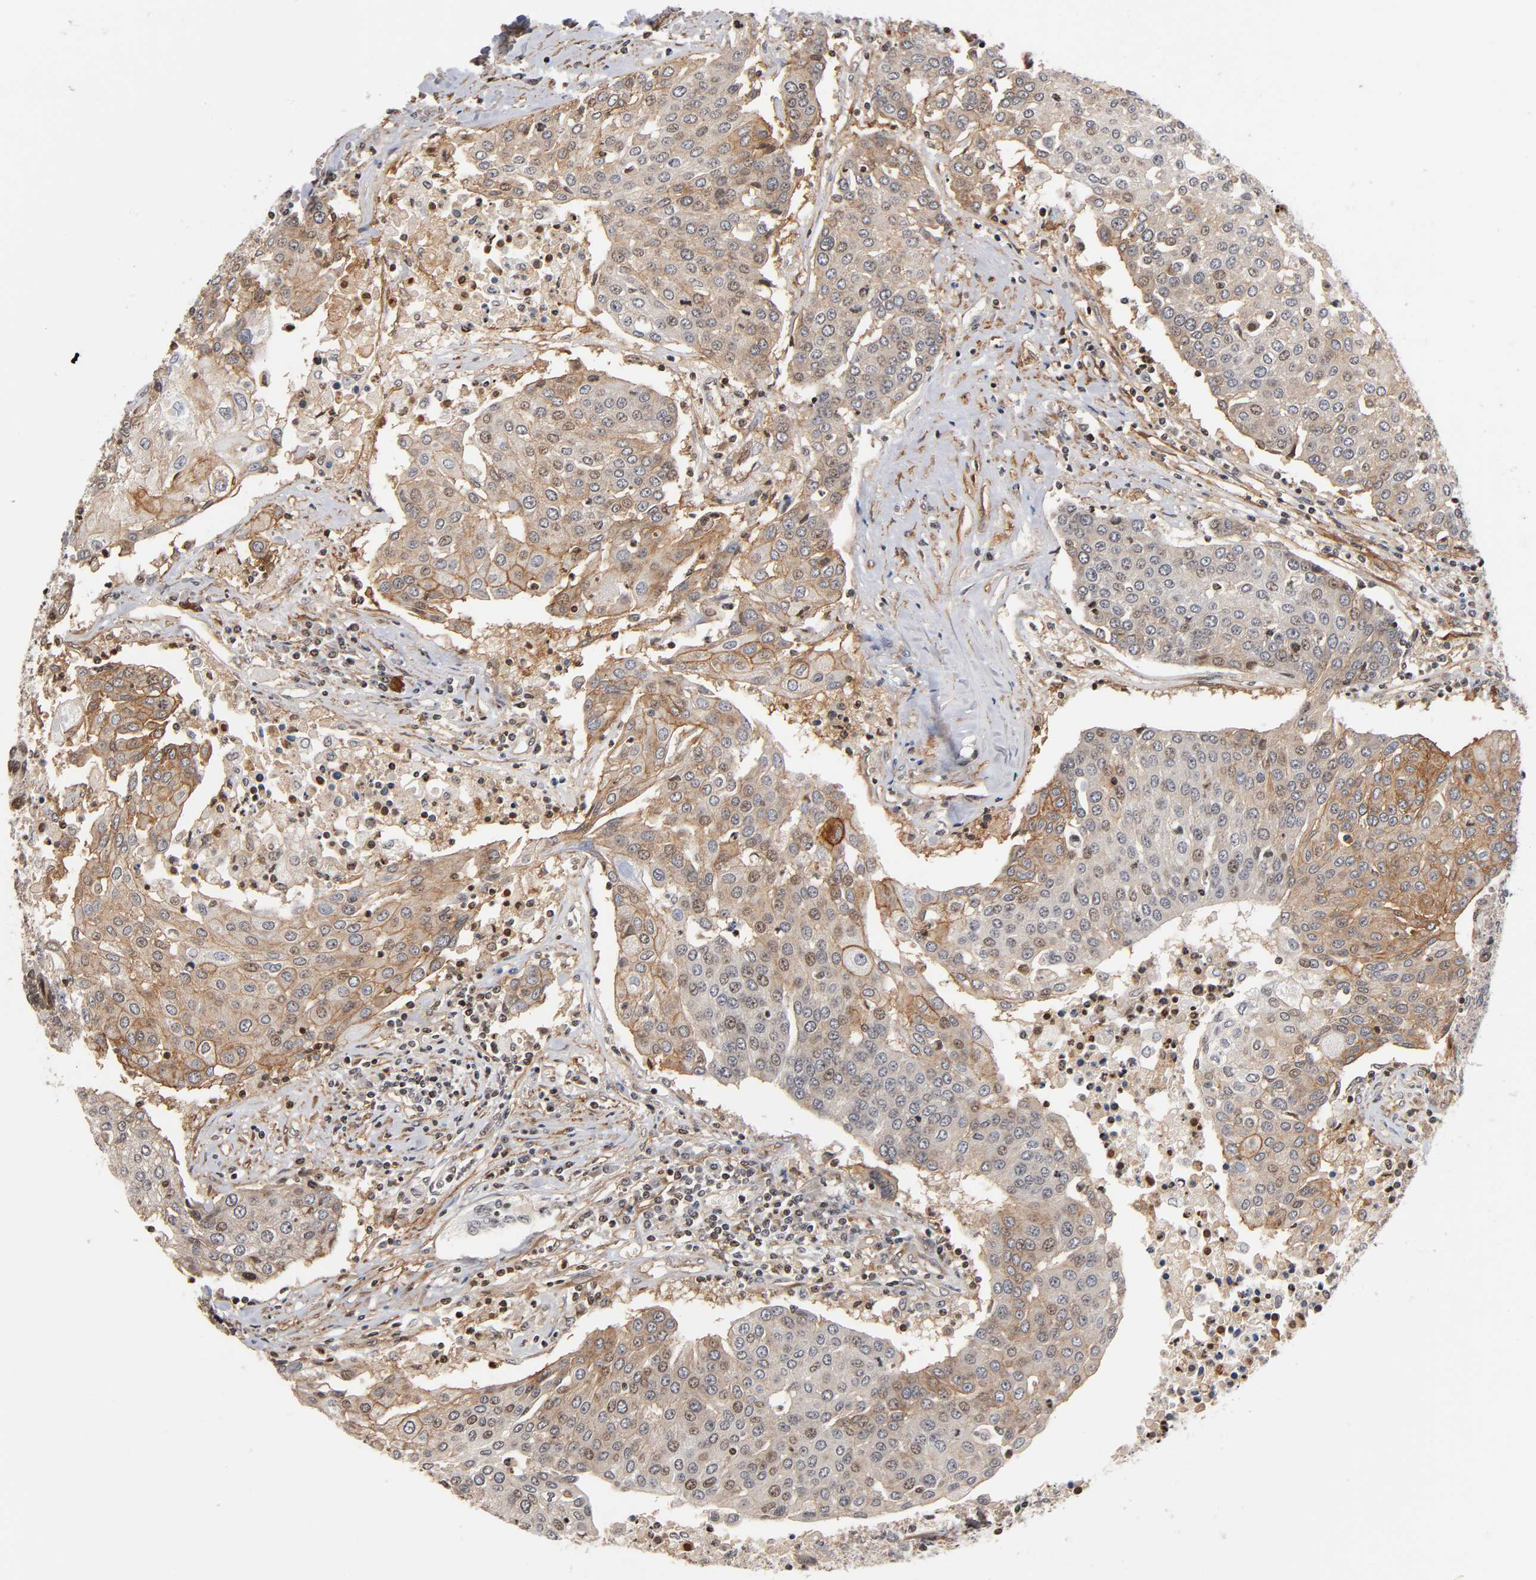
{"staining": {"intensity": "moderate", "quantity": ">75%", "location": "cytoplasmic/membranous"}, "tissue": "urothelial cancer", "cell_type": "Tumor cells", "image_type": "cancer", "snomed": [{"axis": "morphology", "description": "Urothelial carcinoma, High grade"}, {"axis": "topography", "description": "Urinary bladder"}], "caption": "Urothelial cancer was stained to show a protein in brown. There is medium levels of moderate cytoplasmic/membranous expression in about >75% of tumor cells. Using DAB (brown) and hematoxylin (blue) stains, captured at high magnification using brightfield microscopy.", "gene": "ITGAV", "patient": {"sex": "female", "age": 85}}